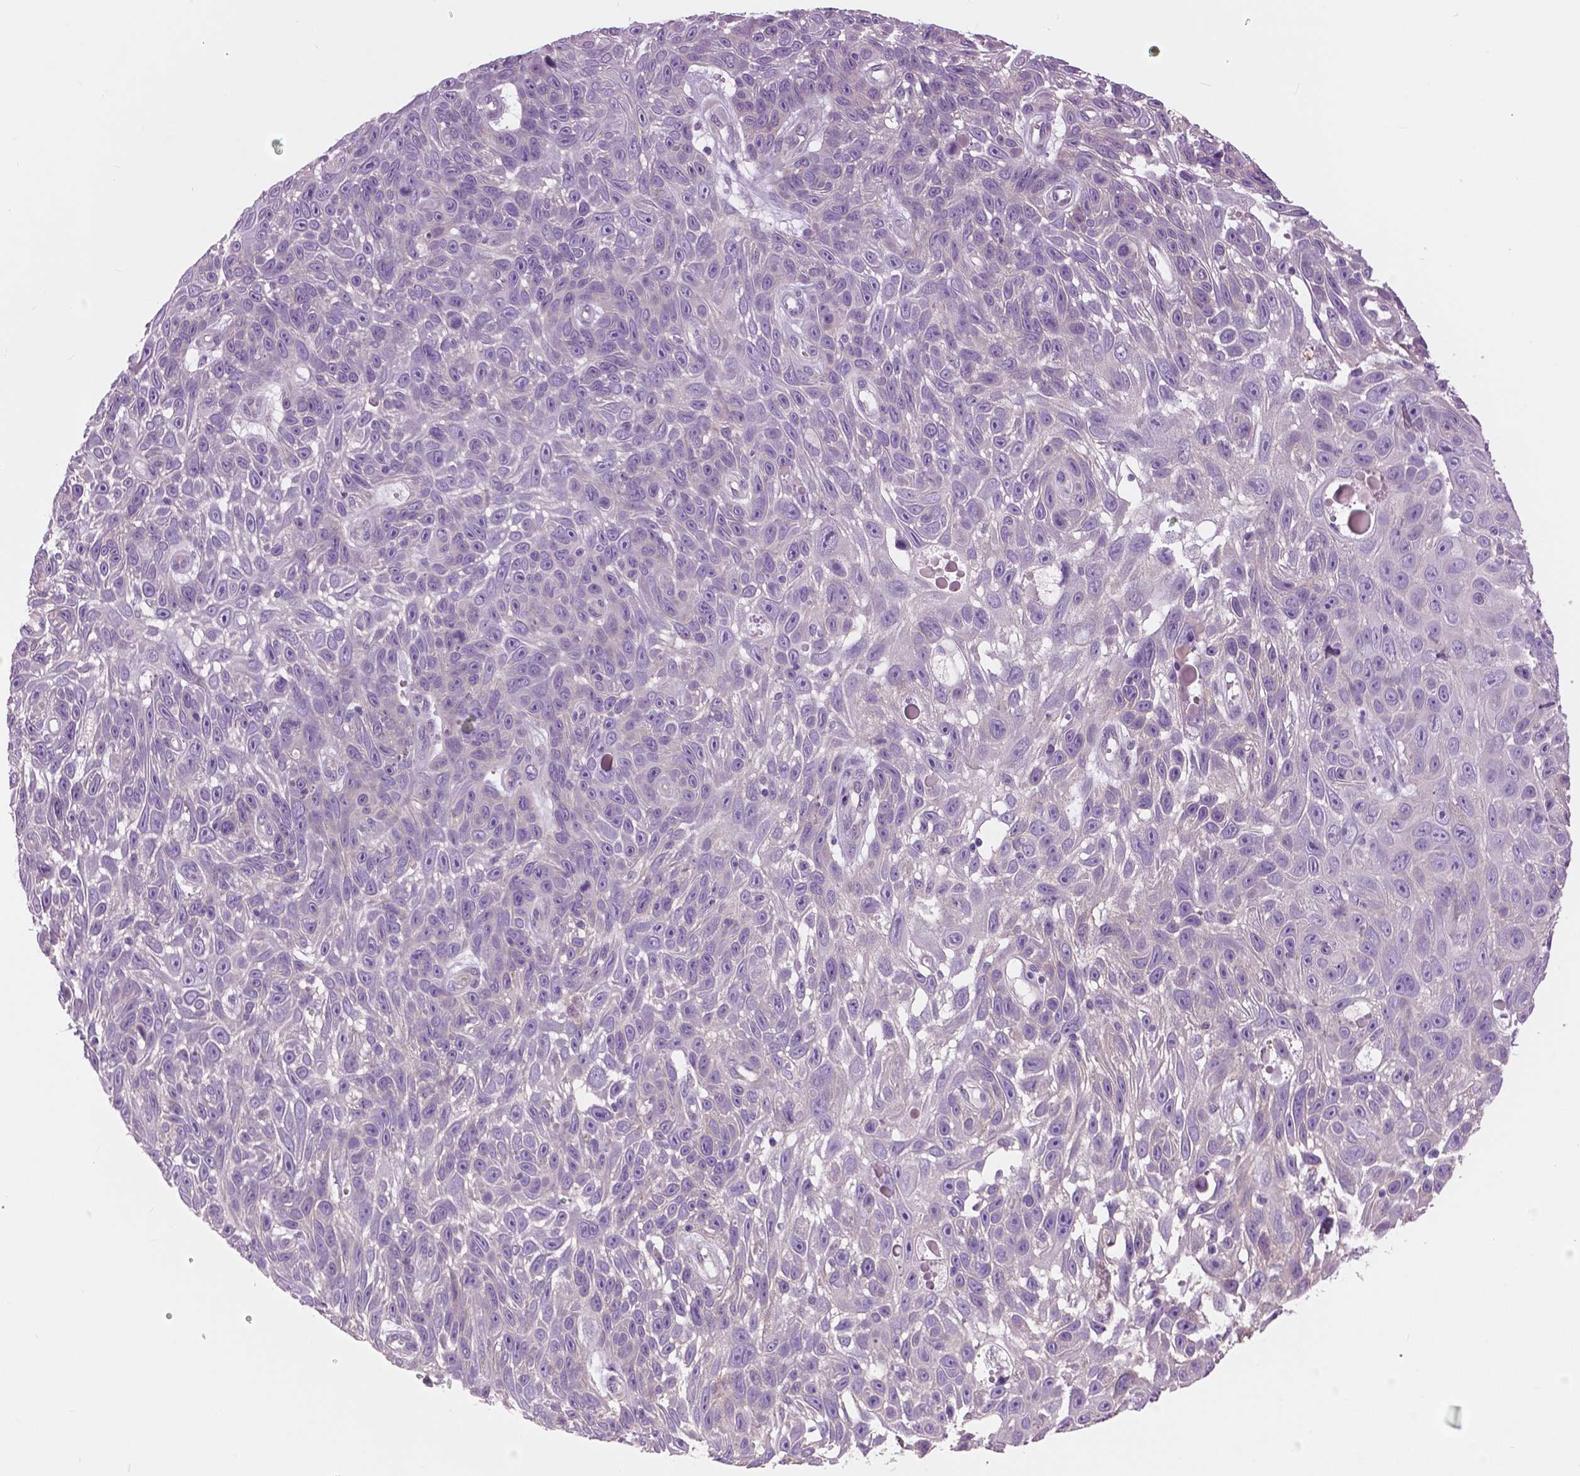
{"staining": {"intensity": "negative", "quantity": "none", "location": "none"}, "tissue": "skin cancer", "cell_type": "Tumor cells", "image_type": "cancer", "snomed": [{"axis": "morphology", "description": "Squamous cell carcinoma, NOS"}, {"axis": "topography", "description": "Skin"}], "caption": "Immunohistochemistry of skin cancer shows no positivity in tumor cells.", "gene": "SERPINI1", "patient": {"sex": "male", "age": 82}}